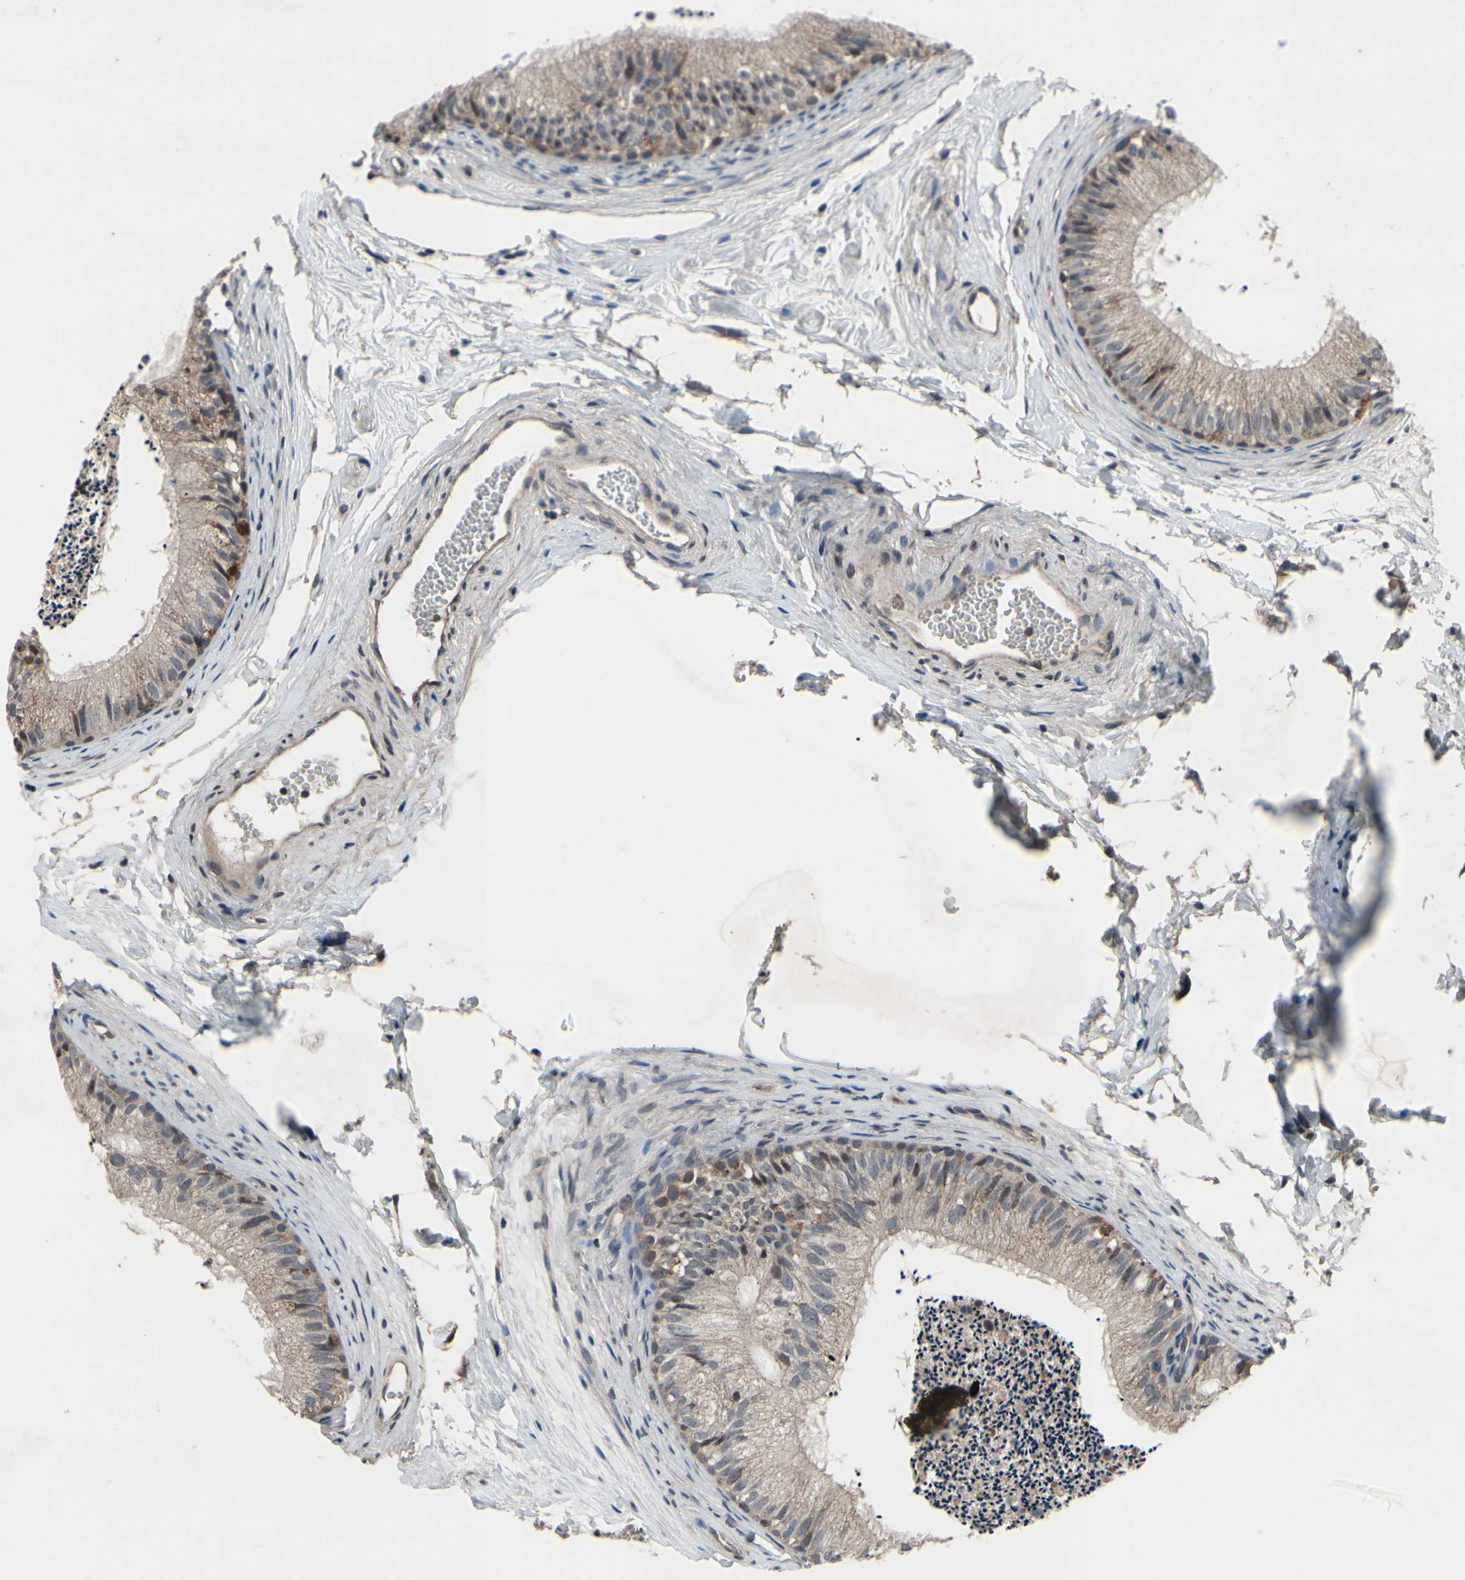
{"staining": {"intensity": "moderate", "quantity": ">75%", "location": "cytoplasmic/membranous"}, "tissue": "epididymis", "cell_type": "Glandular cells", "image_type": "normal", "snomed": [{"axis": "morphology", "description": "Normal tissue, NOS"}, {"axis": "topography", "description": "Epididymis"}], "caption": "High-magnification brightfield microscopy of unremarkable epididymis stained with DAB (brown) and counterstained with hematoxylin (blue). glandular cells exhibit moderate cytoplasmic/membranous expression is identified in approximately>75% of cells.", "gene": "MBTPS2", "patient": {"sex": "male", "age": 56}}